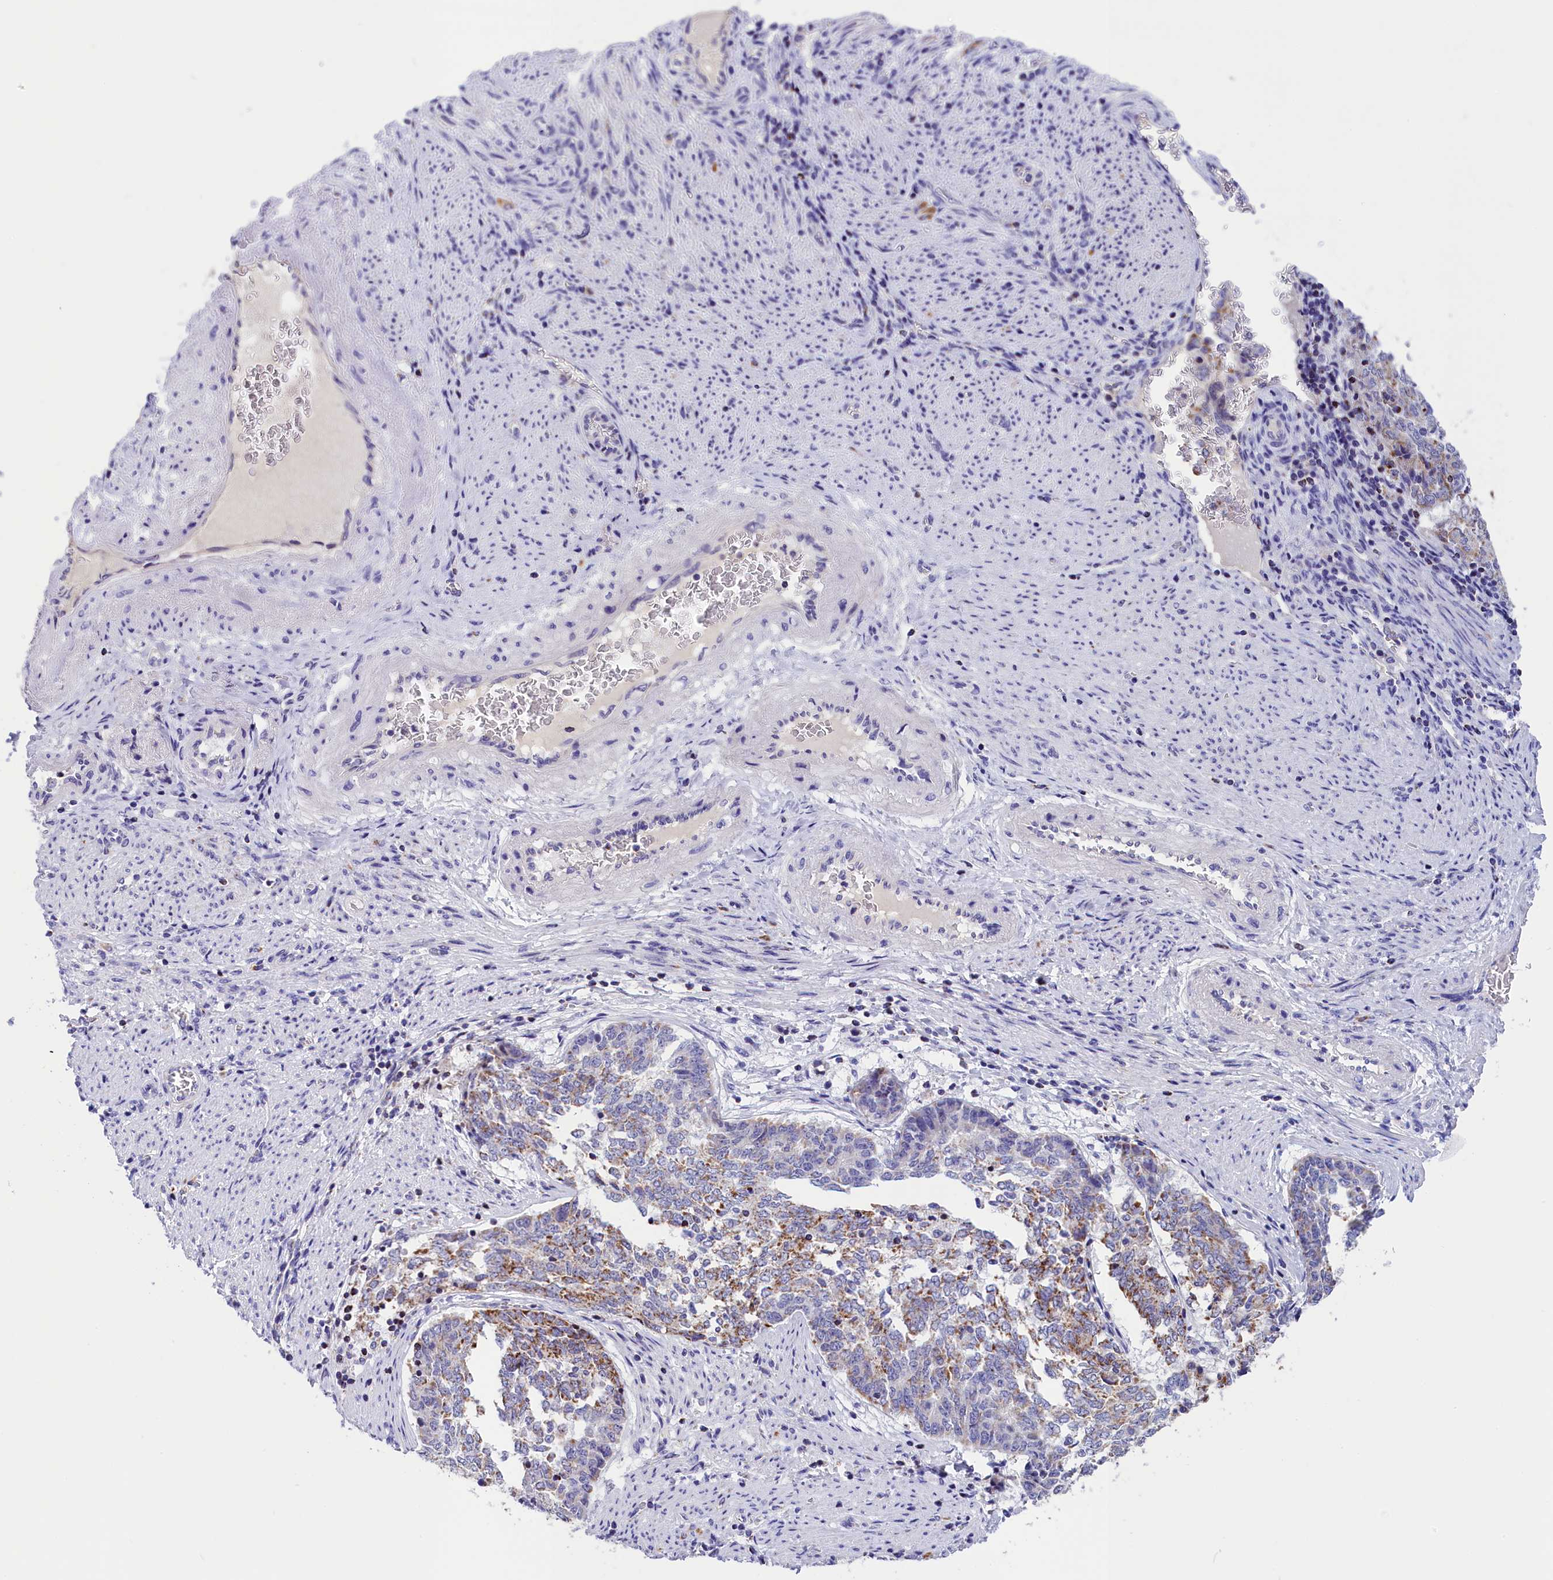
{"staining": {"intensity": "moderate", "quantity": "25%-75%", "location": "cytoplasmic/membranous"}, "tissue": "endometrial cancer", "cell_type": "Tumor cells", "image_type": "cancer", "snomed": [{"axis": "morphology", "description": "Adenocarcinoma, NOS"}, {"axis": "topography", "description": "Endometrium"}], "caption": "This is an image of immunohistochemistry staining of endometrial adenocarcinoma, which shows moderate staining in the cytoplasmic/membranous of tumor cells.", "gene": "ABAT", "patient": {"sex": "female", "age": 80}}